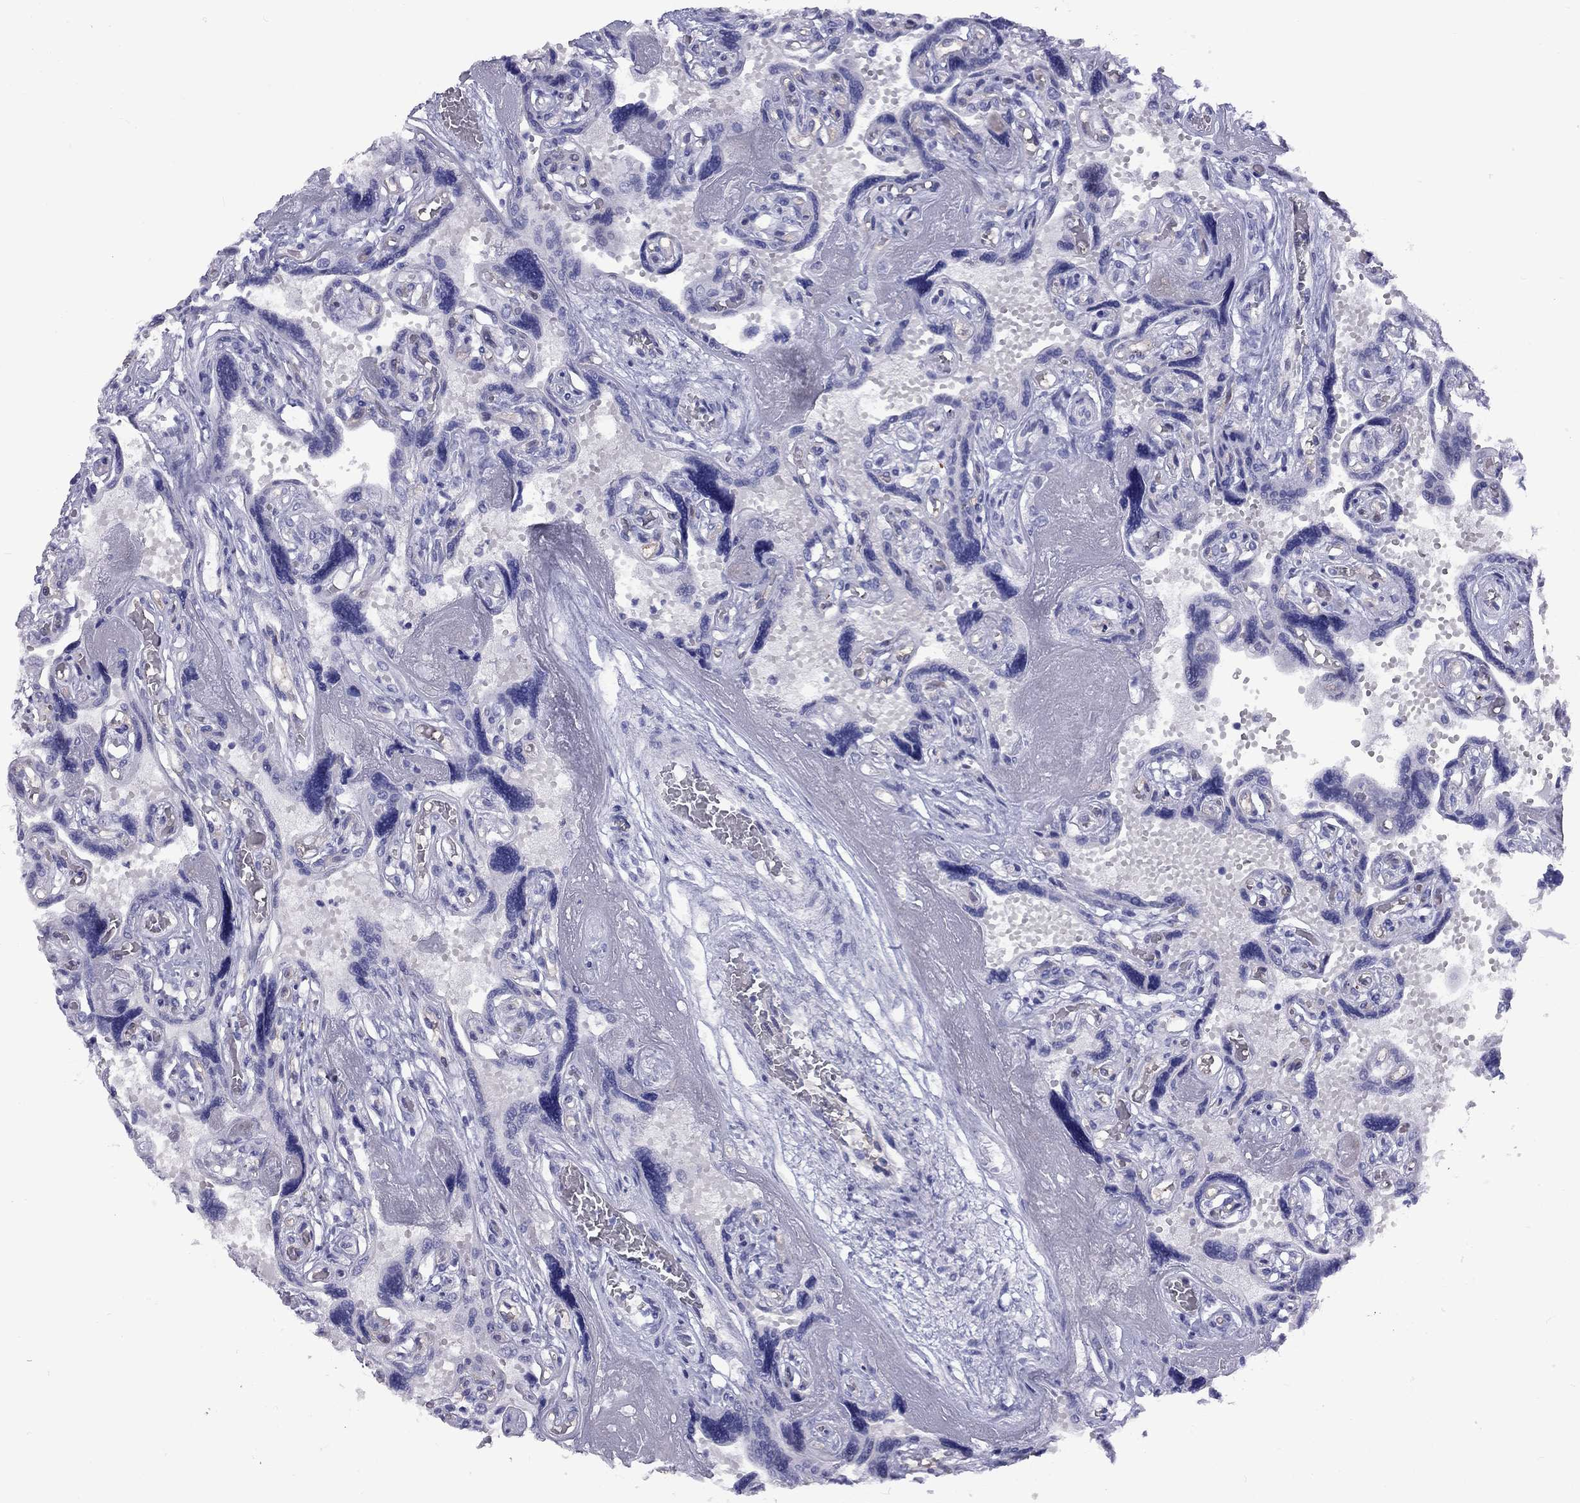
{"staining": {"intensity": "negative", "quantity": "none", "location": "none"}, "tissue": "placenta", "cell_type": "Decidual cells", "image_type": "normal", "snomed": [{"axis": "morphology", "description": "Normal tissue, NOS"}, {"axis": "topography", "description": "Placenta"}], "caption": "Immunohistochemistry (IHC) micrograph of normal placenta stained for a protein (brown), which exhibits no staining in decidual cells.", "gene": "FSCN3", "patient": {"sex": "female", "age": 32}}